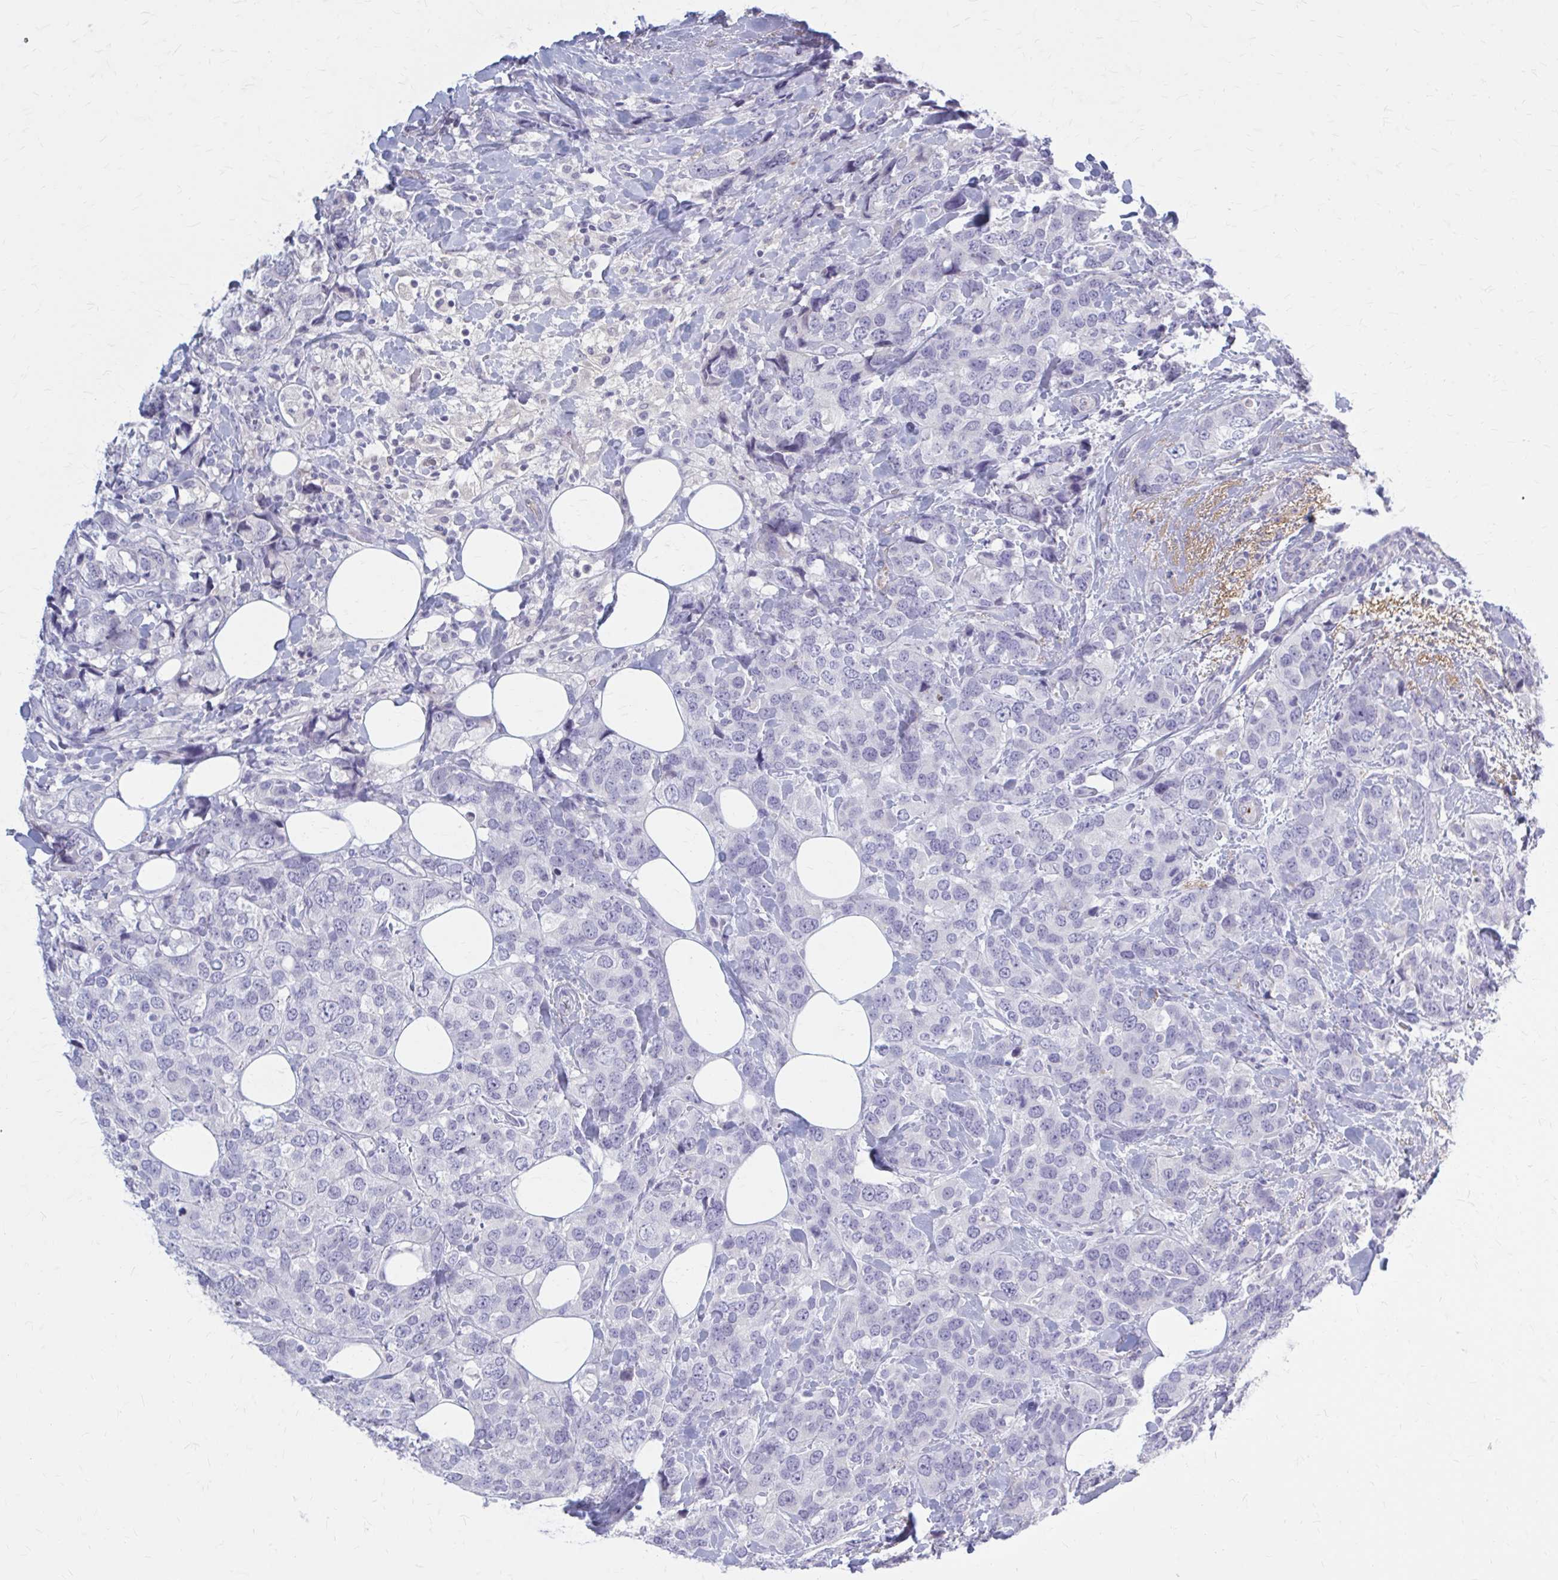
{"staining": {"intensity": "negative", "quantity": "none", "location": "none"}, "tissue": "breast cancer", "cell_type": "Tumor cells", "image_type": "cancer", "snomed": [{"axis": "morphology", "description": "Lobular carcinoma"}, {"axis": "topography", "description": "Breast"}], "caption": "This is an immunohistochemistry (IHC) histopathology image of breast lobular carcinoma. There is no positivity in tumor cells.", "gene": "SERPIND1", "patient": {"sex": "female", "age": 59}}